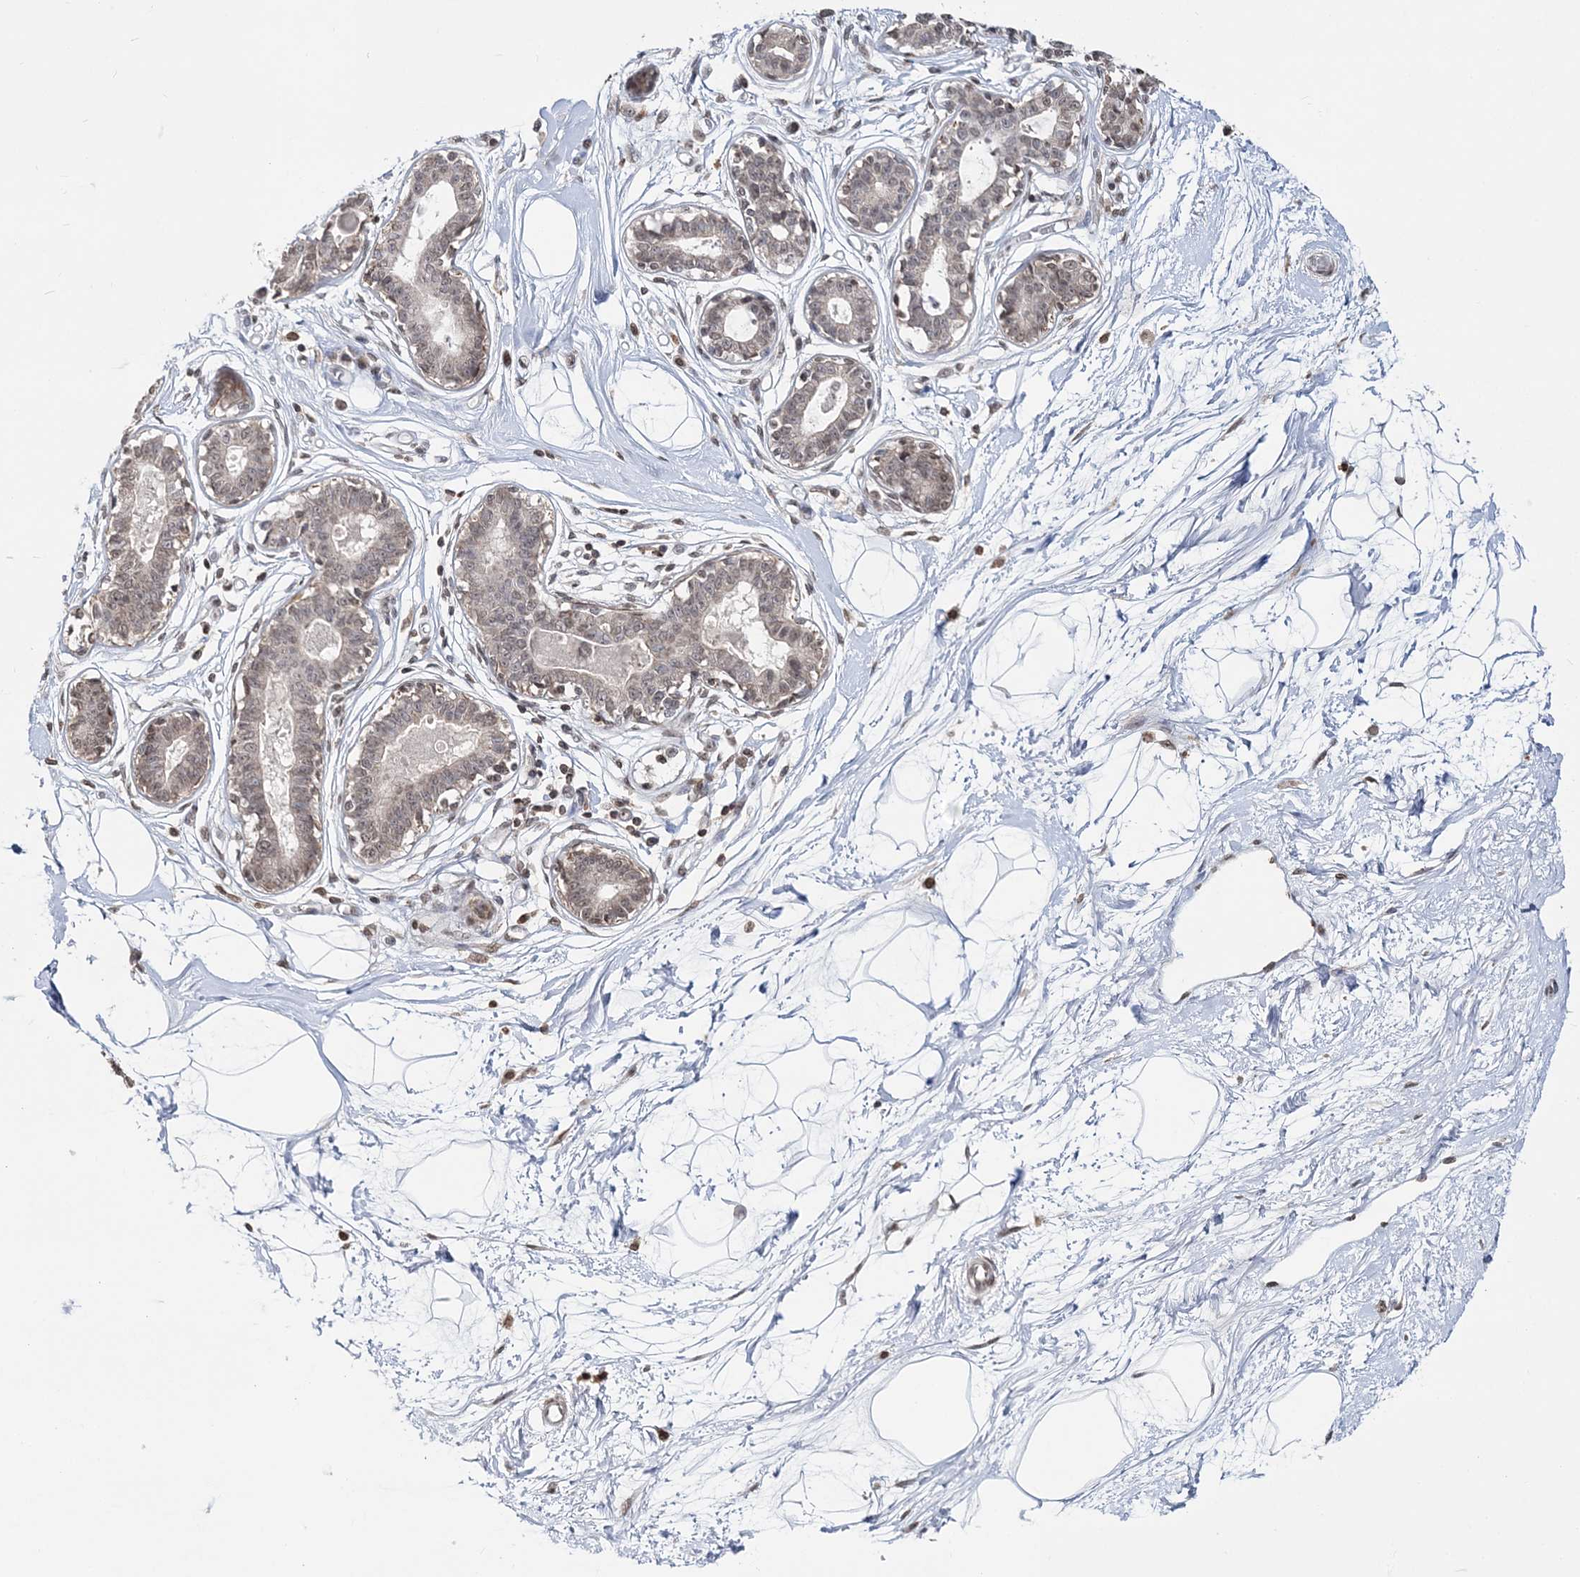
{"staining": {"intensity": "negative", "quantity": "none", "location": "none"}, "tissue": "breast", "cell_type": "Adipocytes", "image_type": "normal", "snomed": [{"axis": "morphology", "description": "Normal tissue, NOS"}, {"axis": "topography", "description": "Breast"}], "caption": "This is a image of IHC staining of normal breast, which shows no staining in adipocytes.", "gene": "SOWAHB", "patient": {"sex": "female", "age": 45}}